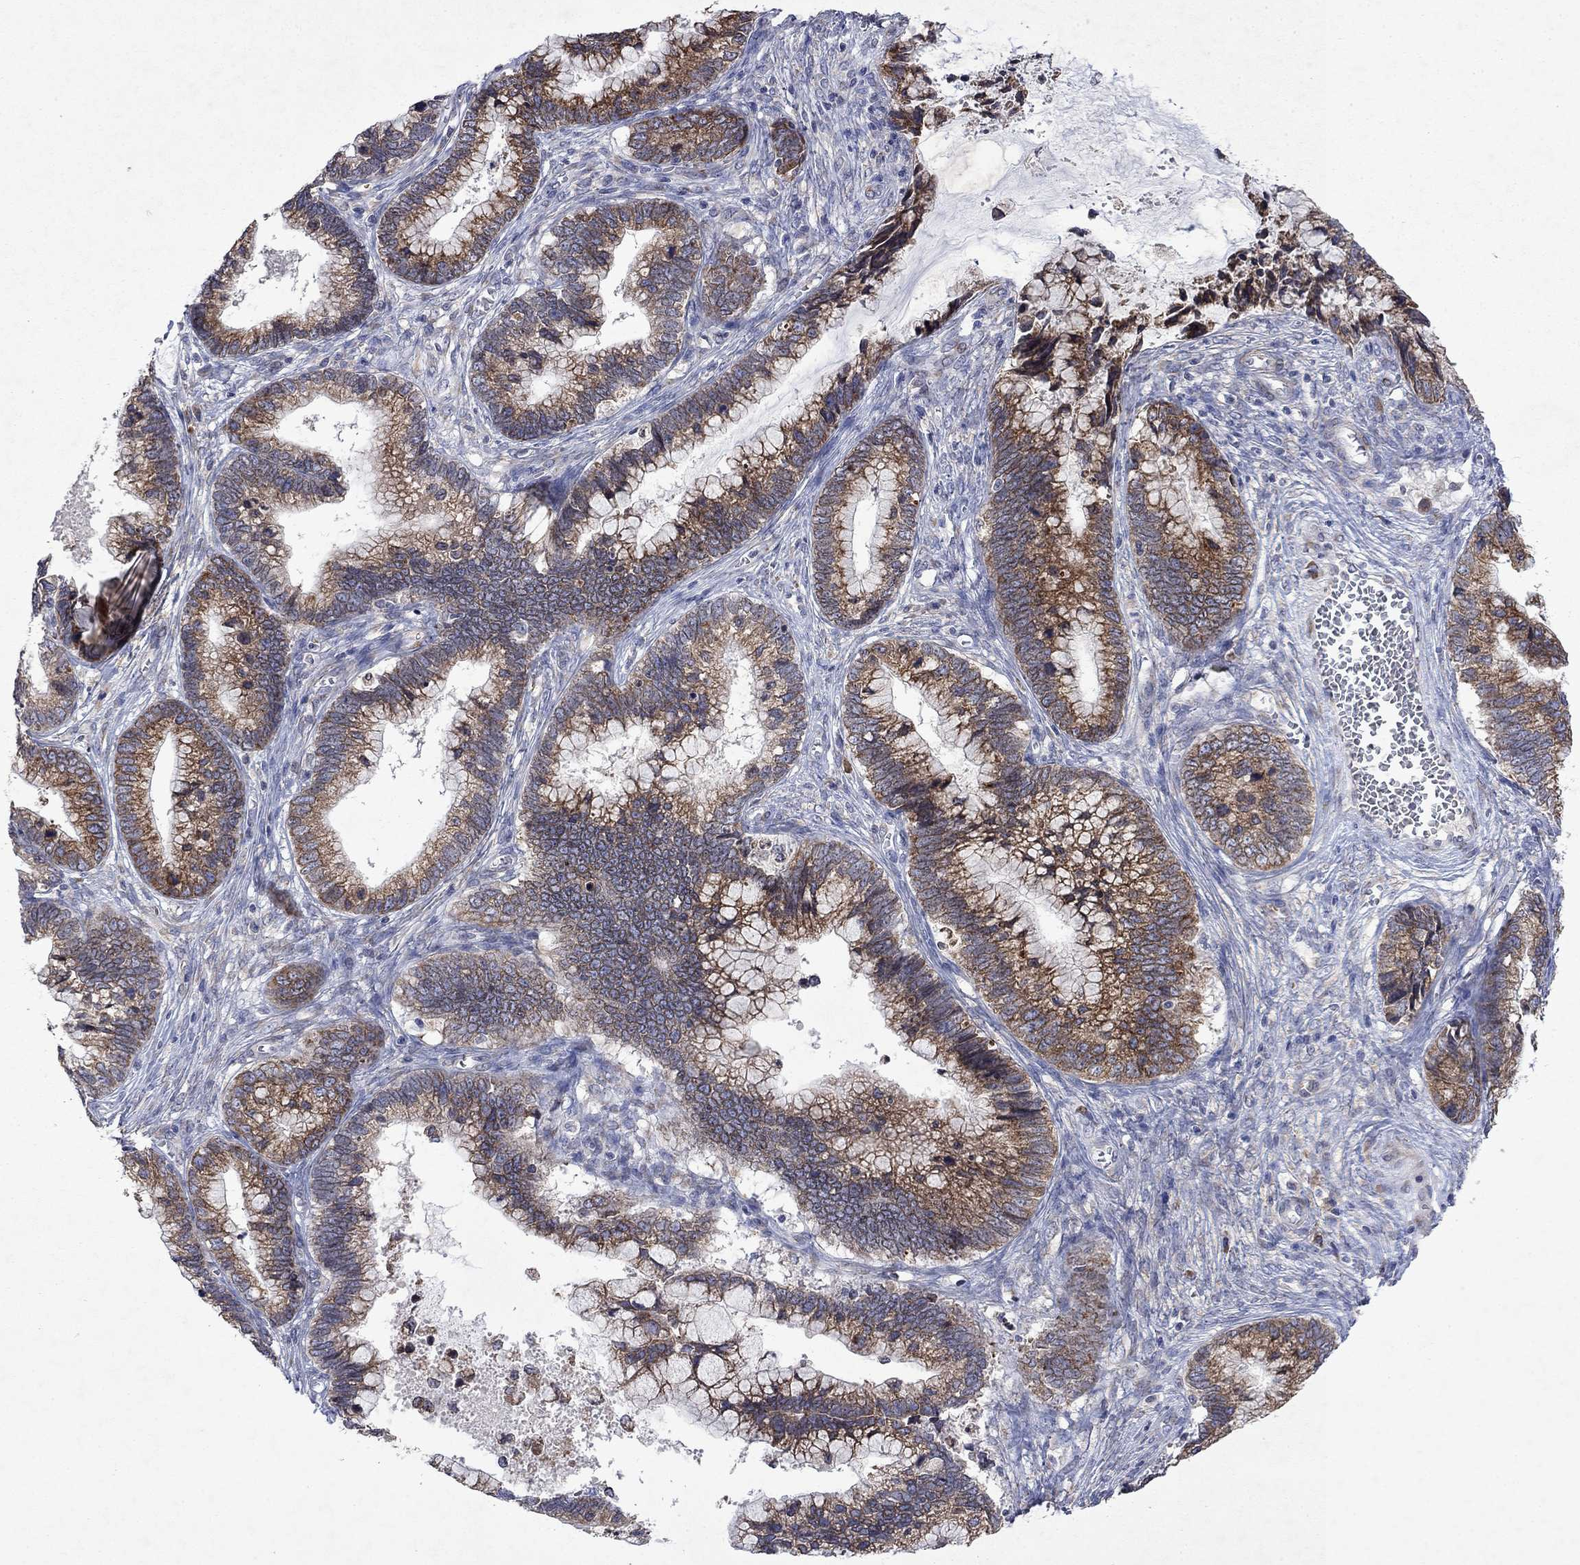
{"staining": {"intensity": "strong", "quantity": "25%-75%", "location": "cytoplasmic/membranous"}, "tissue": "cervical cancer", "cell_type": "Tumor cells", "image_type": "cancer", "snomed": [{"axis": "morphology", "description": "Adenocarcinoma, NOS"}, {"axis": "topography", "description": "Cervix"}], "caption": "Cervical cancer tissue shows strong cytoplasmic/membranous staining in about 25%-75% of tumor cells", "gene": "TMEM97", "patient": {"sex": "female", "age": 44}}